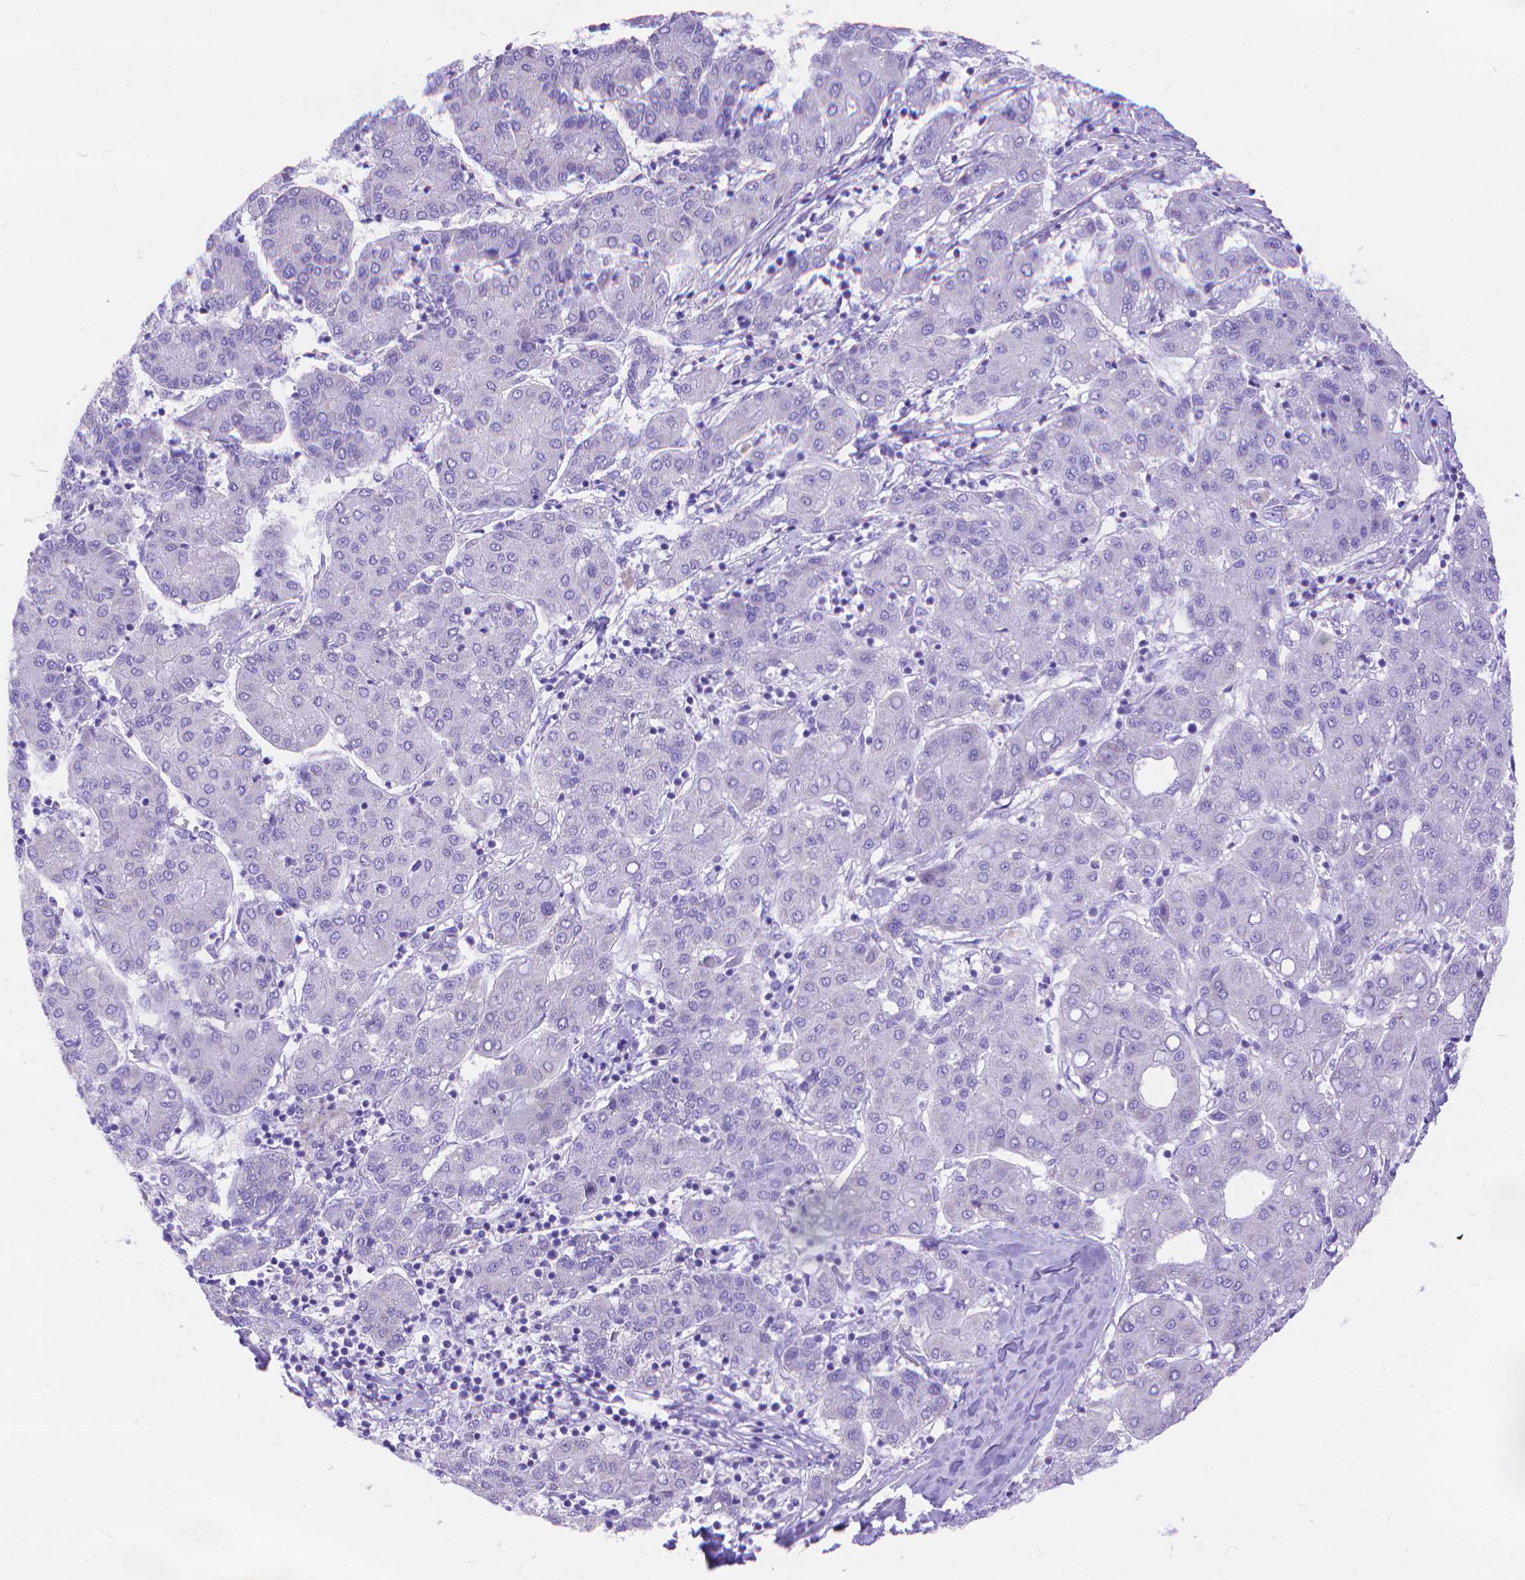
{"staining": {"intensity": "negative", "quantity": "none", "location": "none"}, "tissue": "liver cancer", "cell_type": "Tumor cells", "image_type": "cancer", "snomed": [{"axis": "morphology", "description": "Carcinoma, Hepatocellular, NOS"}, {"axis": "topography", "description": "Liver"}], "caption": "IHC image of neoplastic tissue: human liver cancer stained with DAB demonstrates no significant protein positivity in tumor cells. The staining is performed using DAB (3,3'-diaminobenzidine) brown chromogen with nuclei counter-stained in using hematoxylin.", "gene": "DHRS2", "patient": {"sex": "male", "age": 65}}